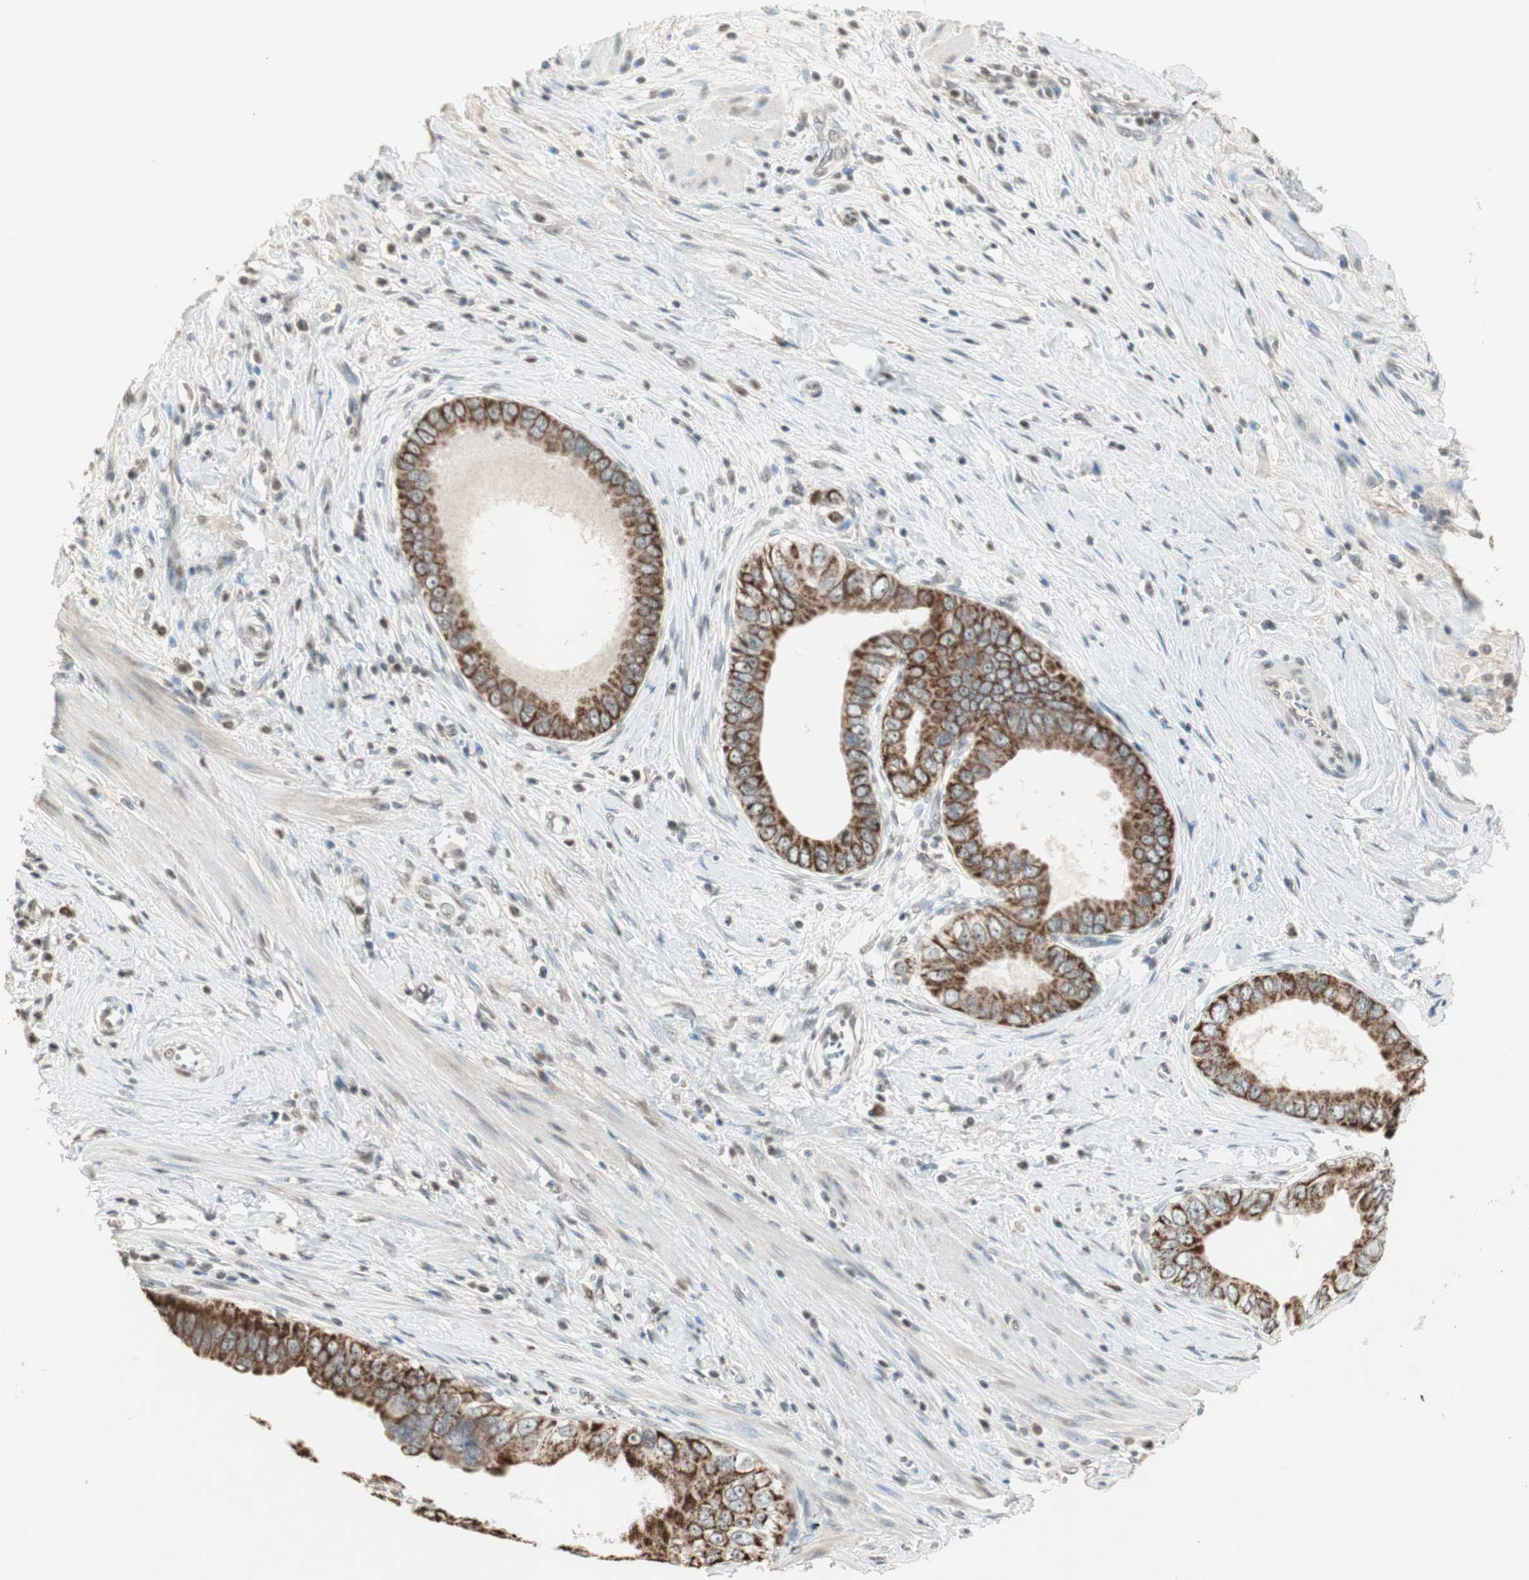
{"staining": {"intensity": "strong", "quantity": ">75%", "location": "cytoplasmic/membranous"}, "tissue": "pancreatic cancer", "cell_type": "Tumor cells", "image_type": "cancer", "snomed": [{"axis": "morphology", "description": "Normal tissue, NOS"}, {"axis": "topography", "description": "Lymph node"}], "caption": "Pancreatic cancer stained with a protein marker demonstrates strong staining in tumor cells.", "gene": "PRELID1", "patient": {"sex": "male", "age": 50}}